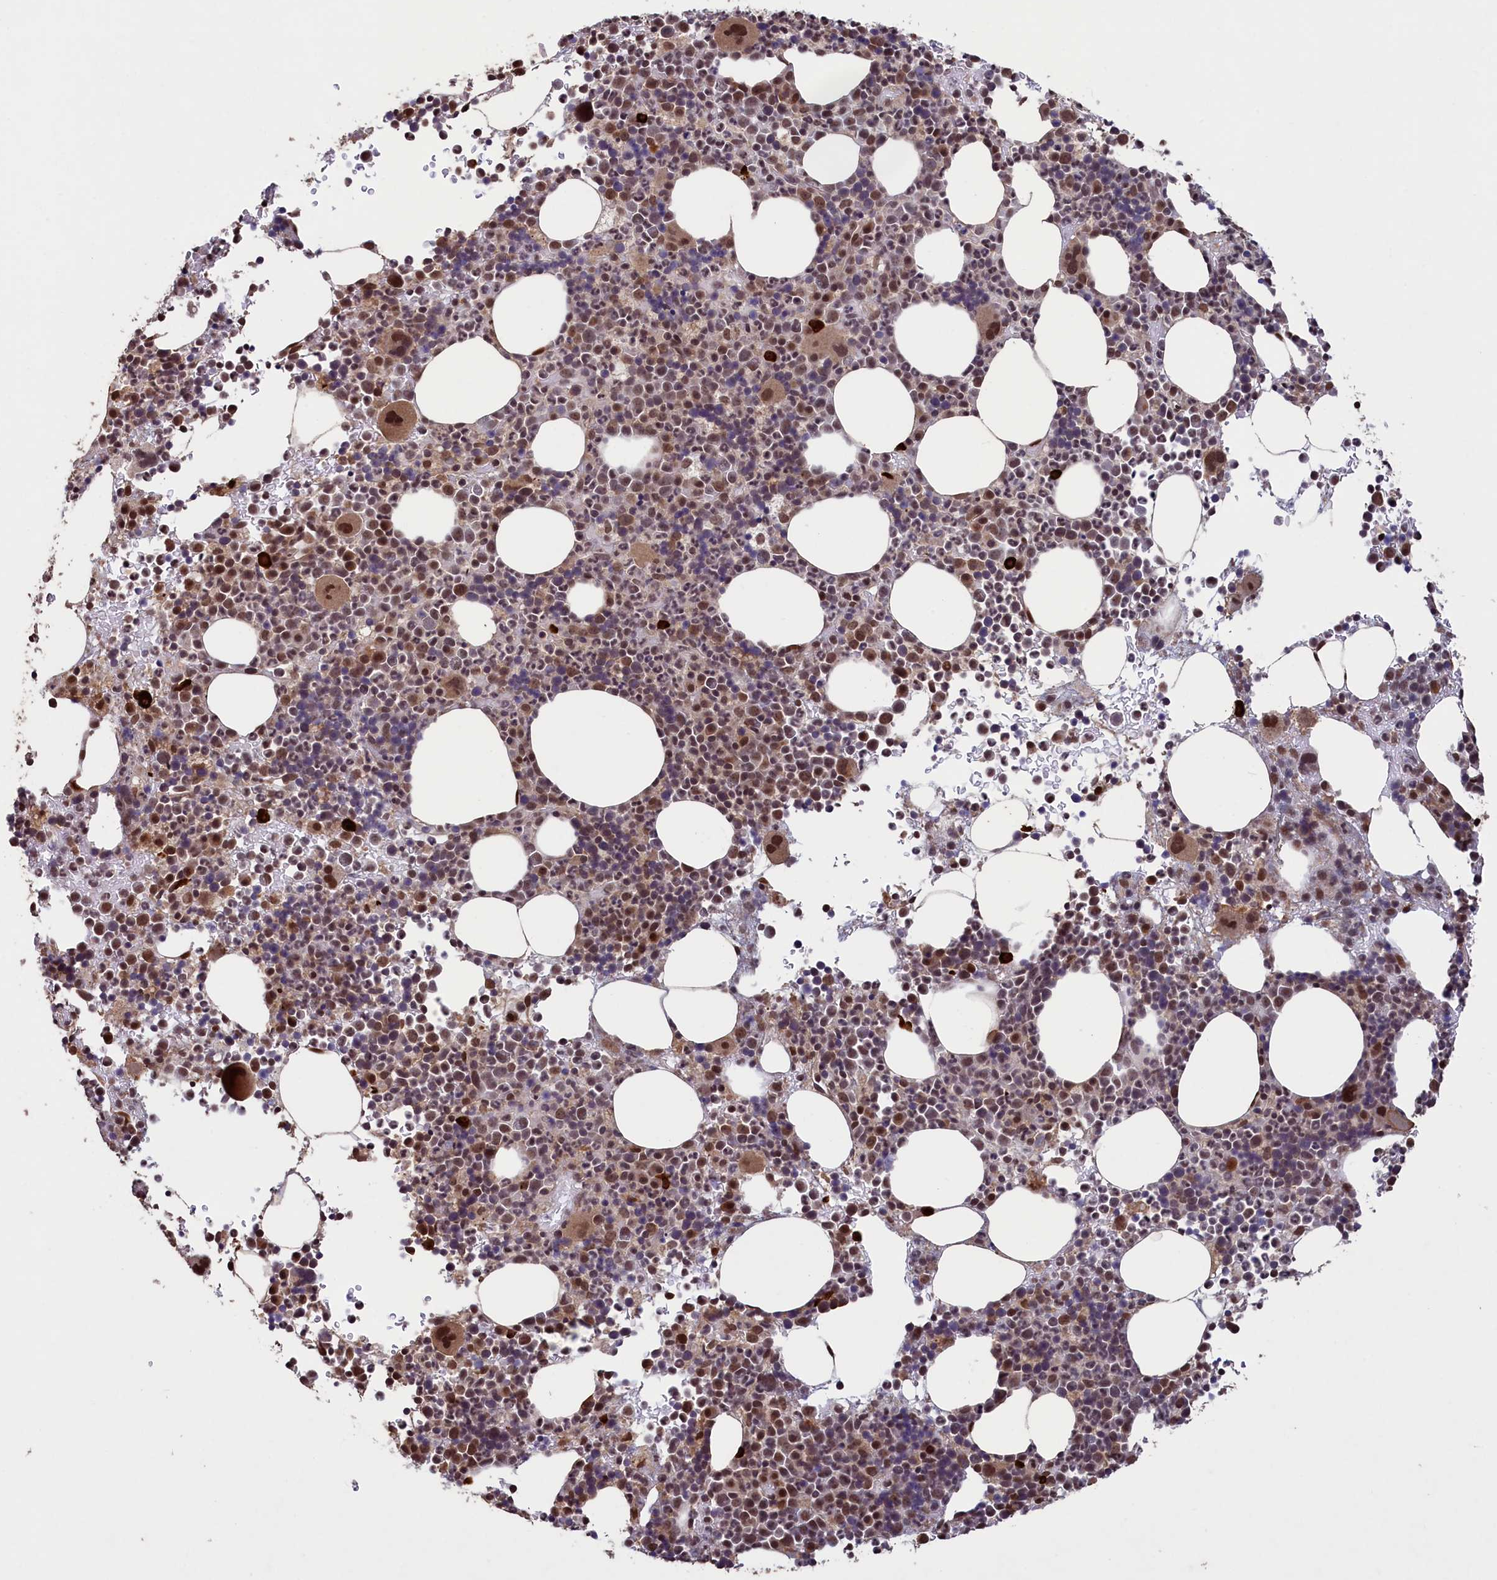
{"staining": {"intensity": "moderate", "quantity": "25%-75%", "location": "nuclear"}, "tissue": "bone marrow", "cell_type": "Hematopoietic cells", "image_type": "normal", "snomed": [{"axis": "morphology", "description": "Normal tissue, NOS"}, {"axis": "topography", "description": "Bone marrow"}], "caption": "Hematopoietic cells display medium levels of moderate nuclear expression in about 25%-75% of cells in benign human bone marrow.", "gene": "NAE1", "patient": {"sex": "female", "age": 82}}